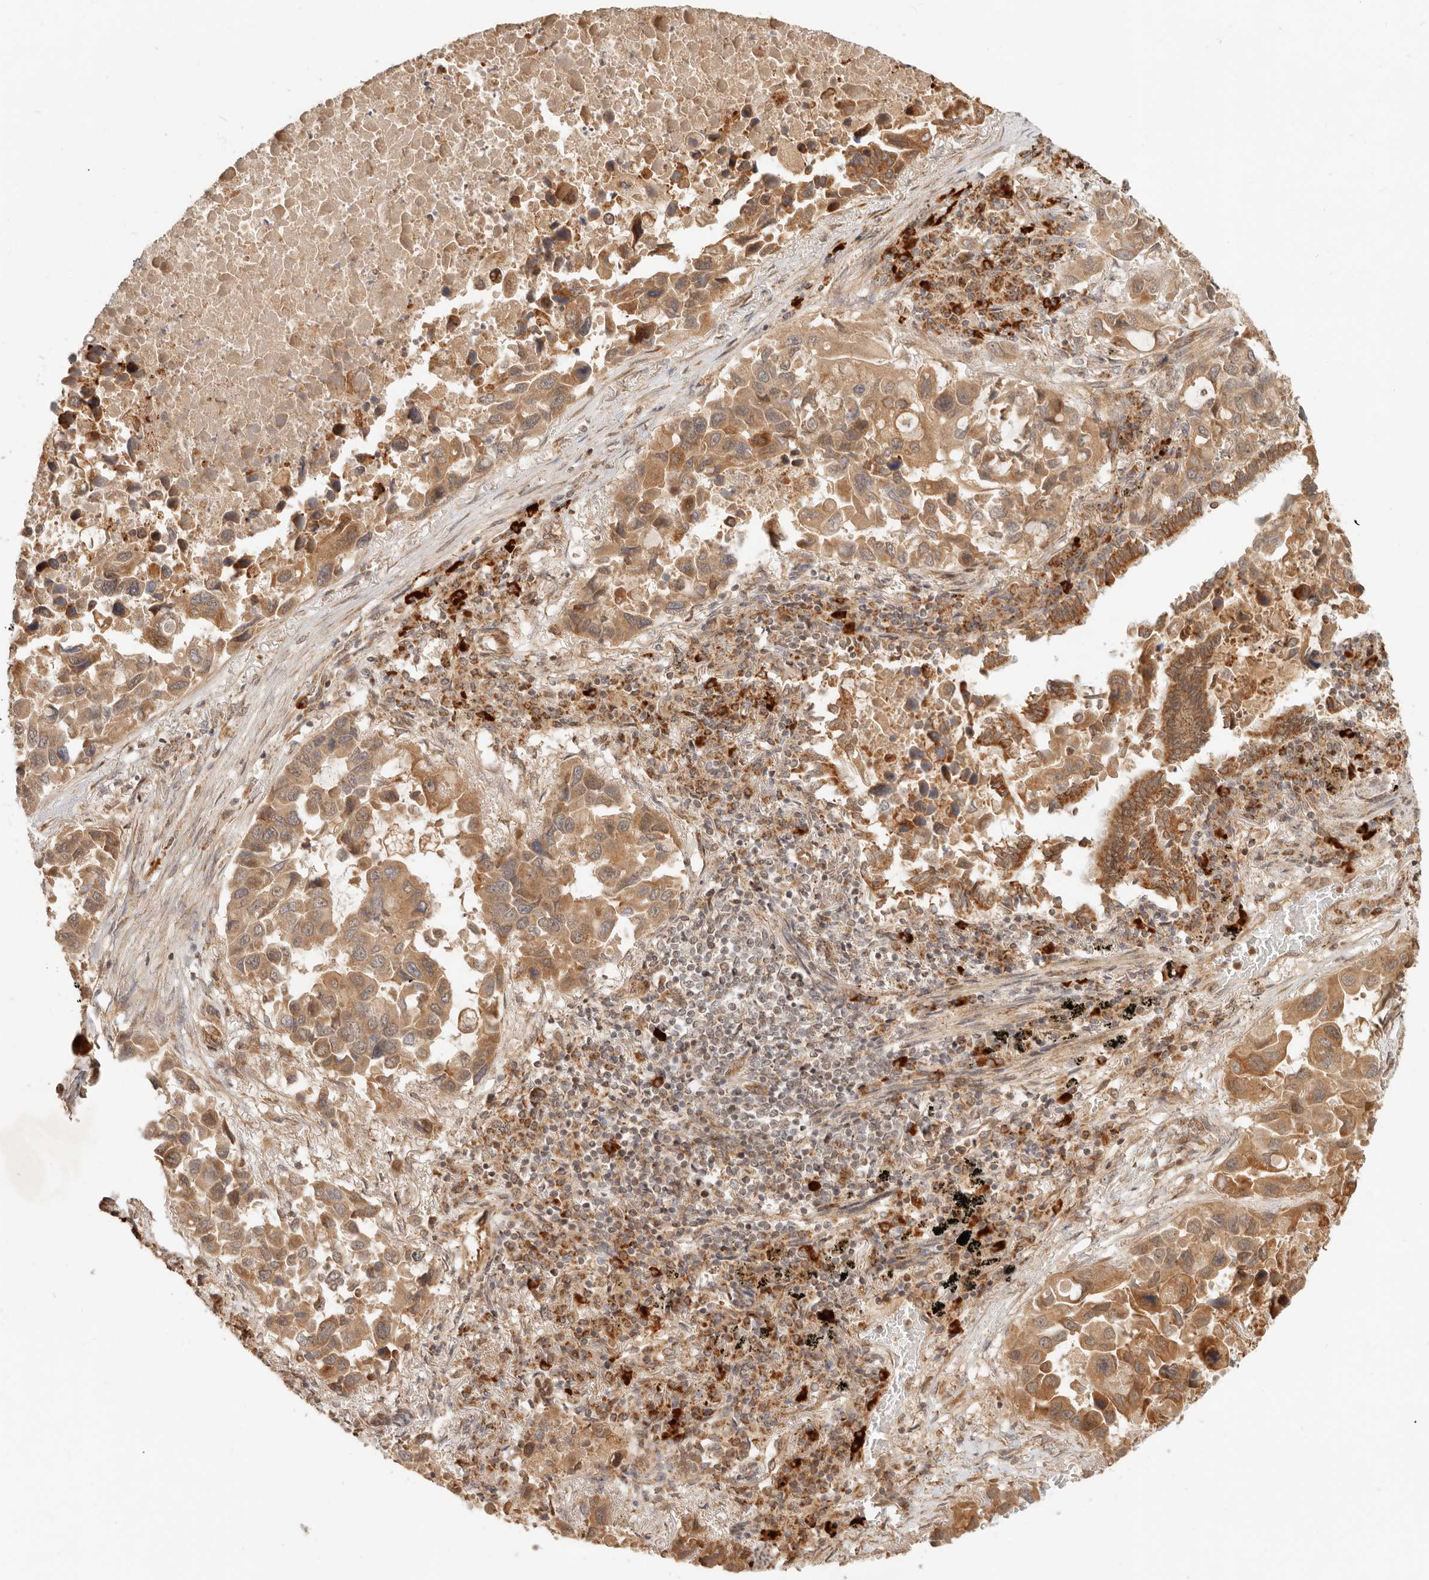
{"staining": {"intensity": "moderate", "quantity": ">75%", "location": "cytoplasmic/membranous"}, "tissue": "lung cancer", "cell_type": "Tumor cells", "image_type": "cancer", "snomed": [{"axis": "morphology", "description": "Adenocarcinoma, NOS"}, {"axis": "topography", "description": "Lung"}], "caption": "Protein staining of lung cancer (adenocarcinoma) tissue displays moderate cytoplasmic/membranous staining in approximately >75% of tumor cells.", "gene": "BAALC", "patient": {"sex": "male", "age": 64}}